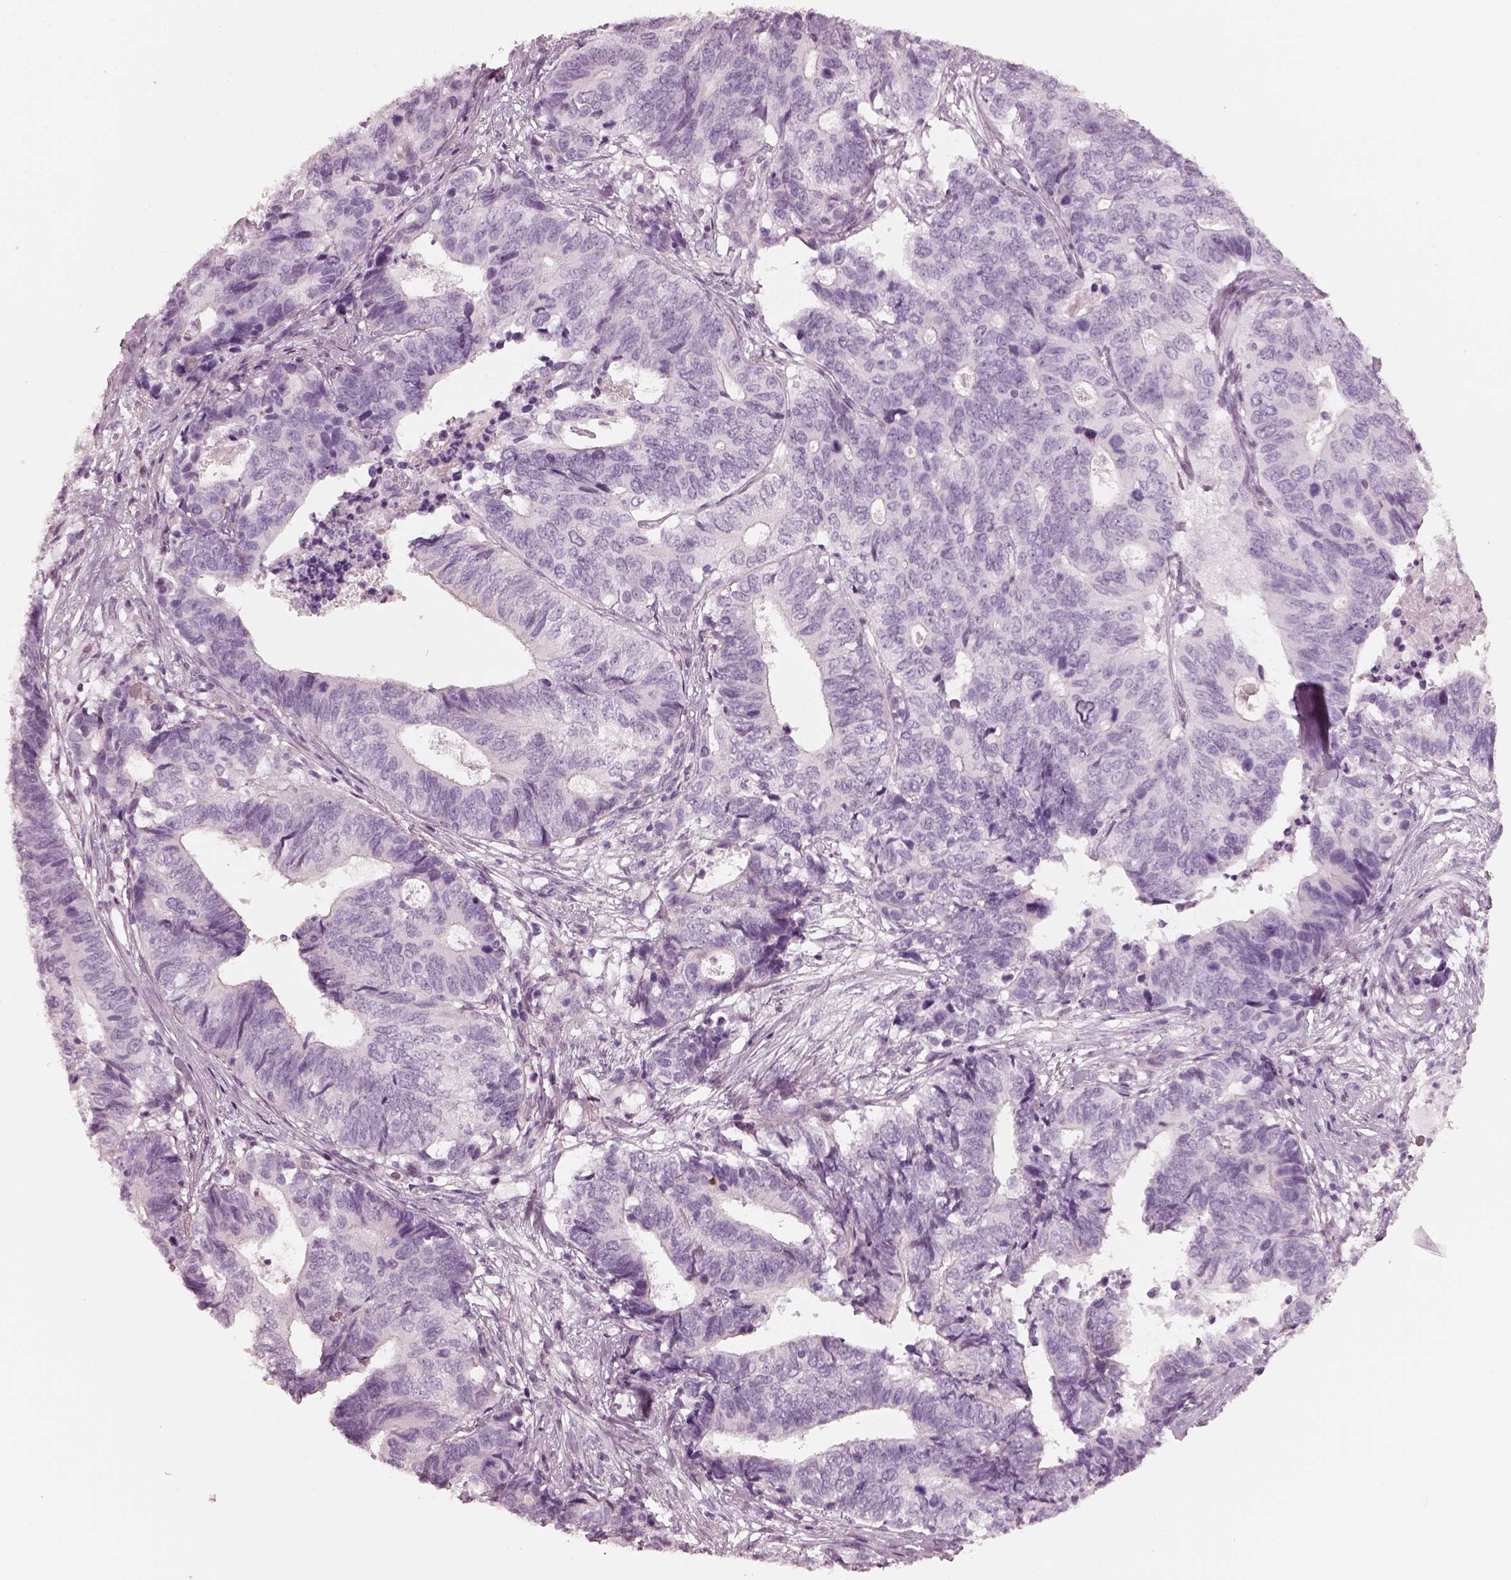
{"staining": {"intensity": "negative", "quantity": "none", "location": "none"}, "tissue": "stomach cancer", "cell_type": "Tumor cells", "image_type": "cancer", "snomed": [{"axis": "morphology", "description": "Adenocarcinoma, NOS"}, {"axis": "topography", "description": "Stomach, upper"}], "caption": "The micrograph exhibits no significant staining in tumor cells of adenocarcinoma (stomach).", "gene": "RSPH9", "patient": {"sex": "female", "age": 67}}